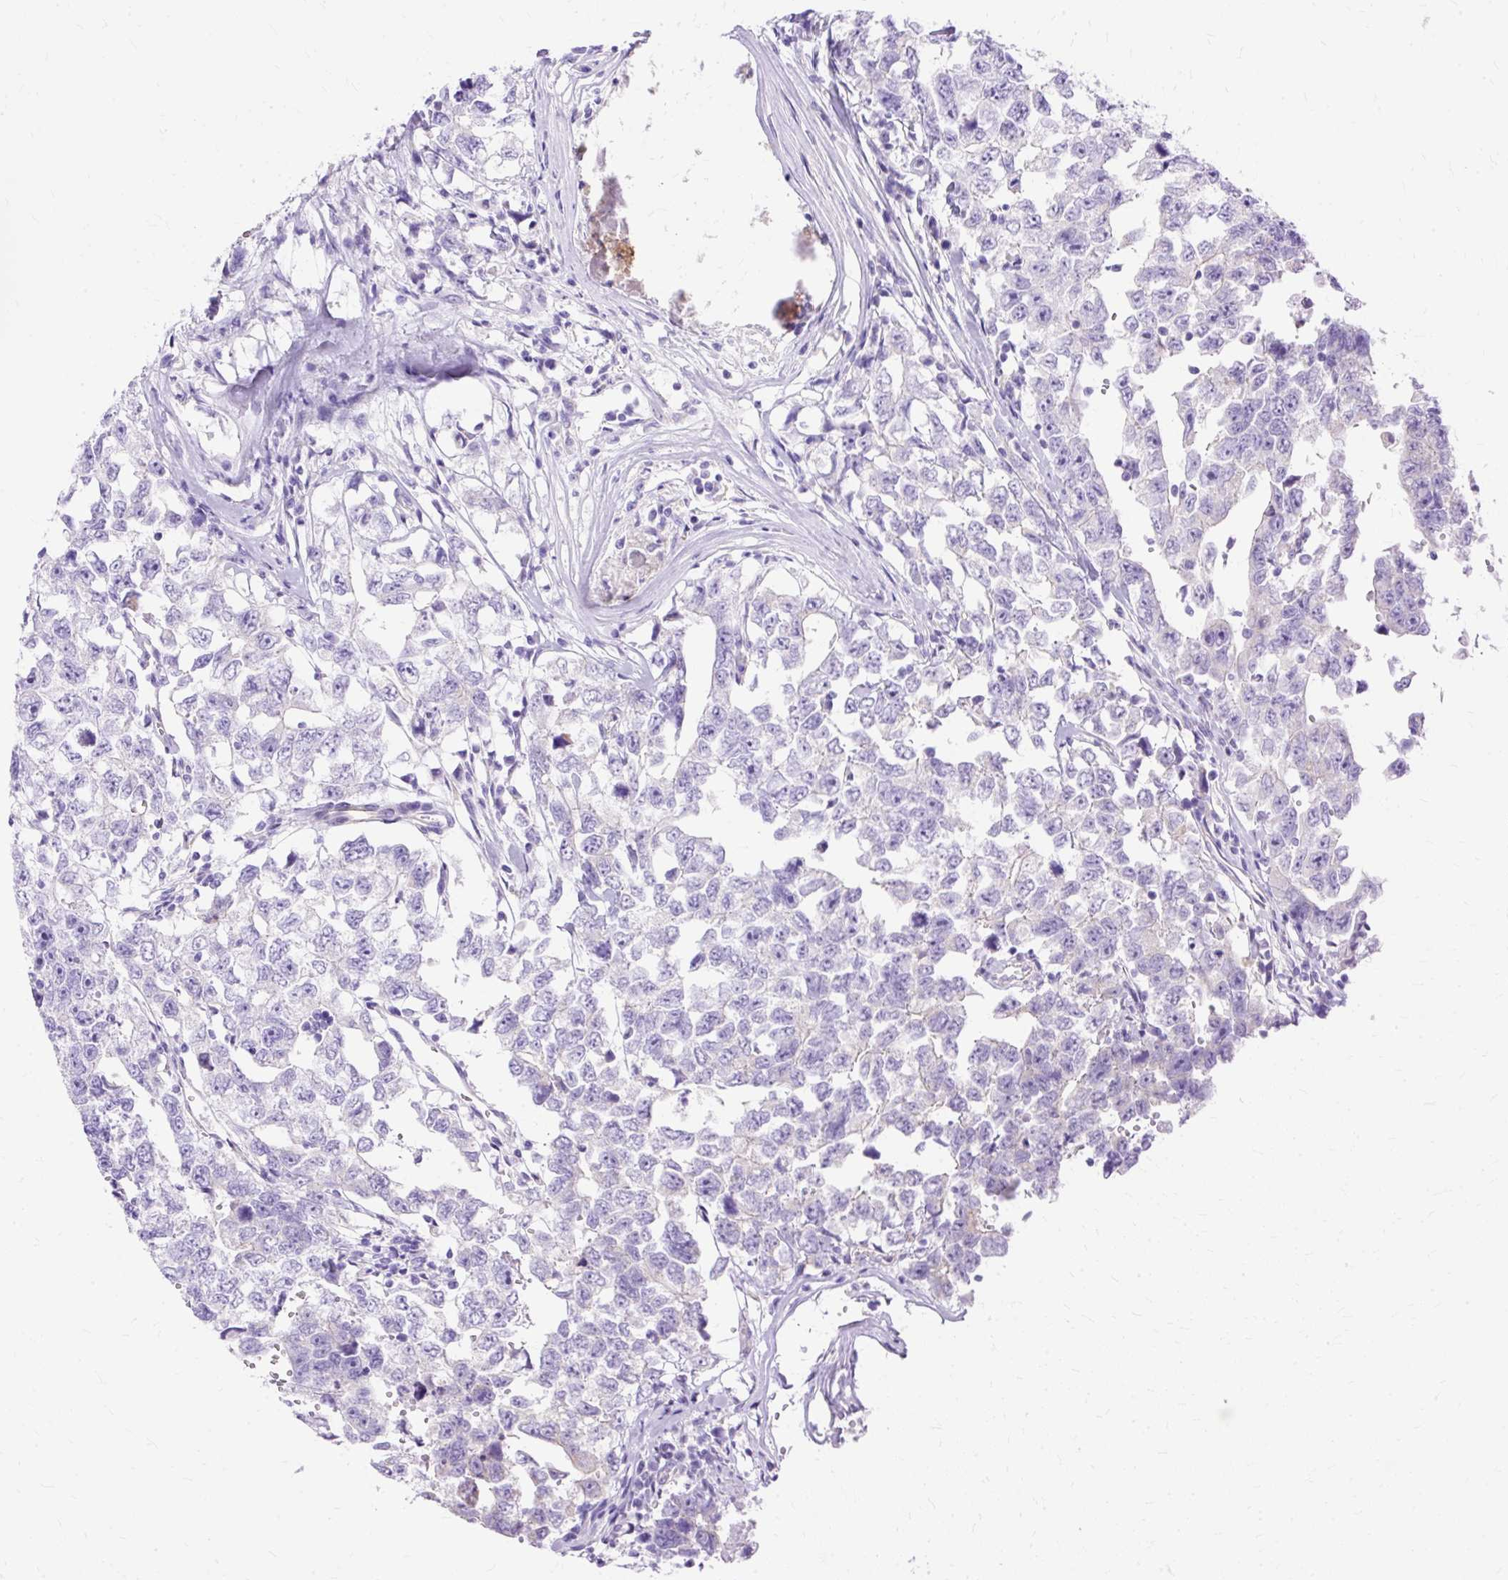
{"staining": {"intensity": "negative", "quantity": "none", "location": "none"}, "tissue": "testis cancer", "cell_type": "Tumor cells", "image_type": "cancer", "snomed": [{"axis": "morphology", "description": "Carcinoma, Embryonal, NOS"}, {"axis": "topography", "description": "Testis"}], "caption": "High magnification brightfield microscopy of testis cancer (embryonal carcinoma) stained with DAB (3,3'-diaminobenzidine) (brown) and counterstained with hematoxylin (blue): tumor cells show no significant staining.", "gene": "MYO6", "patient": {"sex": "male", "age": 22}}